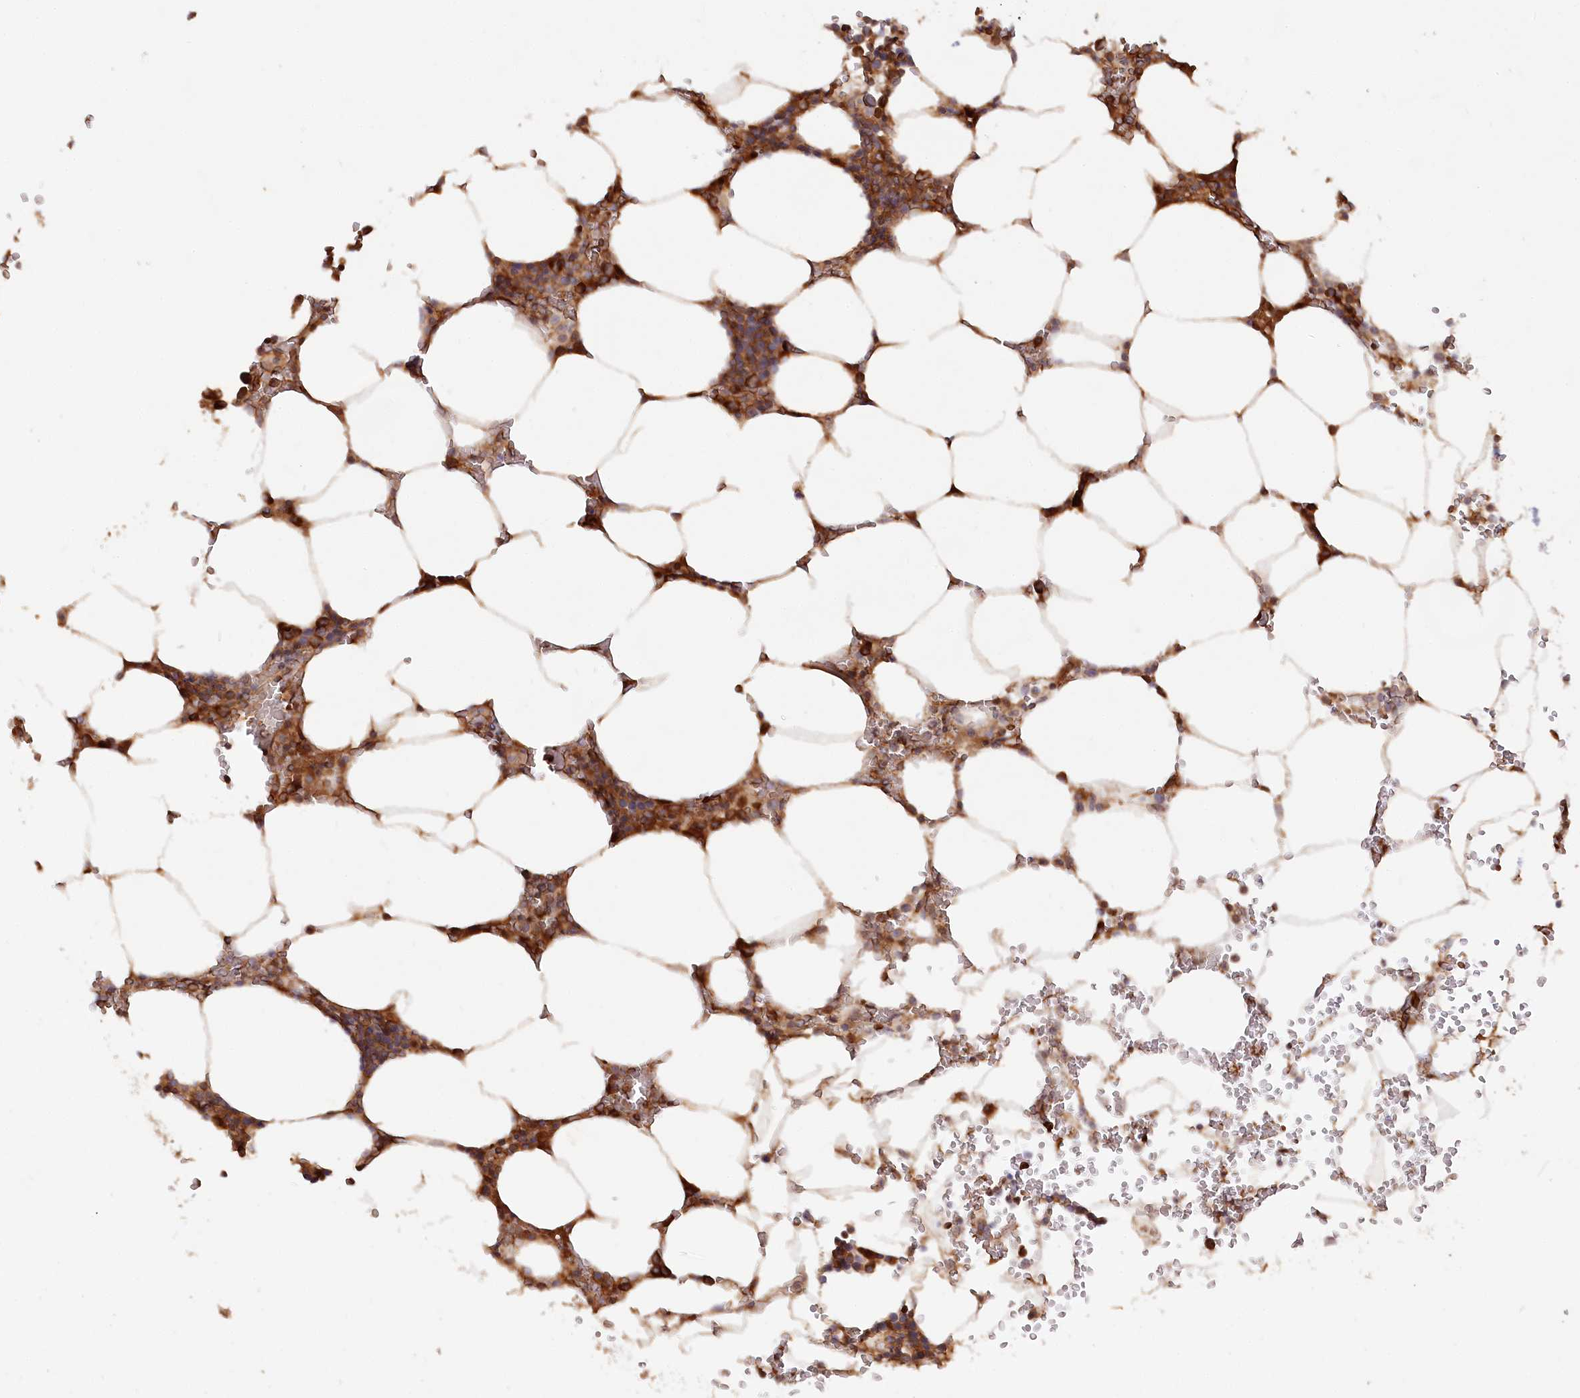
{"staining": {"intensity": "strong", "quantity": ">75%", "location": "cytoplasmic/membranous"}, "tissue": "bone marrow", "cell_type": "Hematopoietic cells", "image_type": "normal", "snomed": [{"axis": "morphology", "description": "Normal tissue, NOS"}, {"axis": "topography", "description": "Bone marrow"}], "caption": "Immunohistochemistry of unremarkable human bone marrow exhibits high levels of strong cytoplasmic/membranous expression in about >75% of hematopoietic cells.", "gene": "PAIP2", "patient": {"sex": "male", "age": 70}}